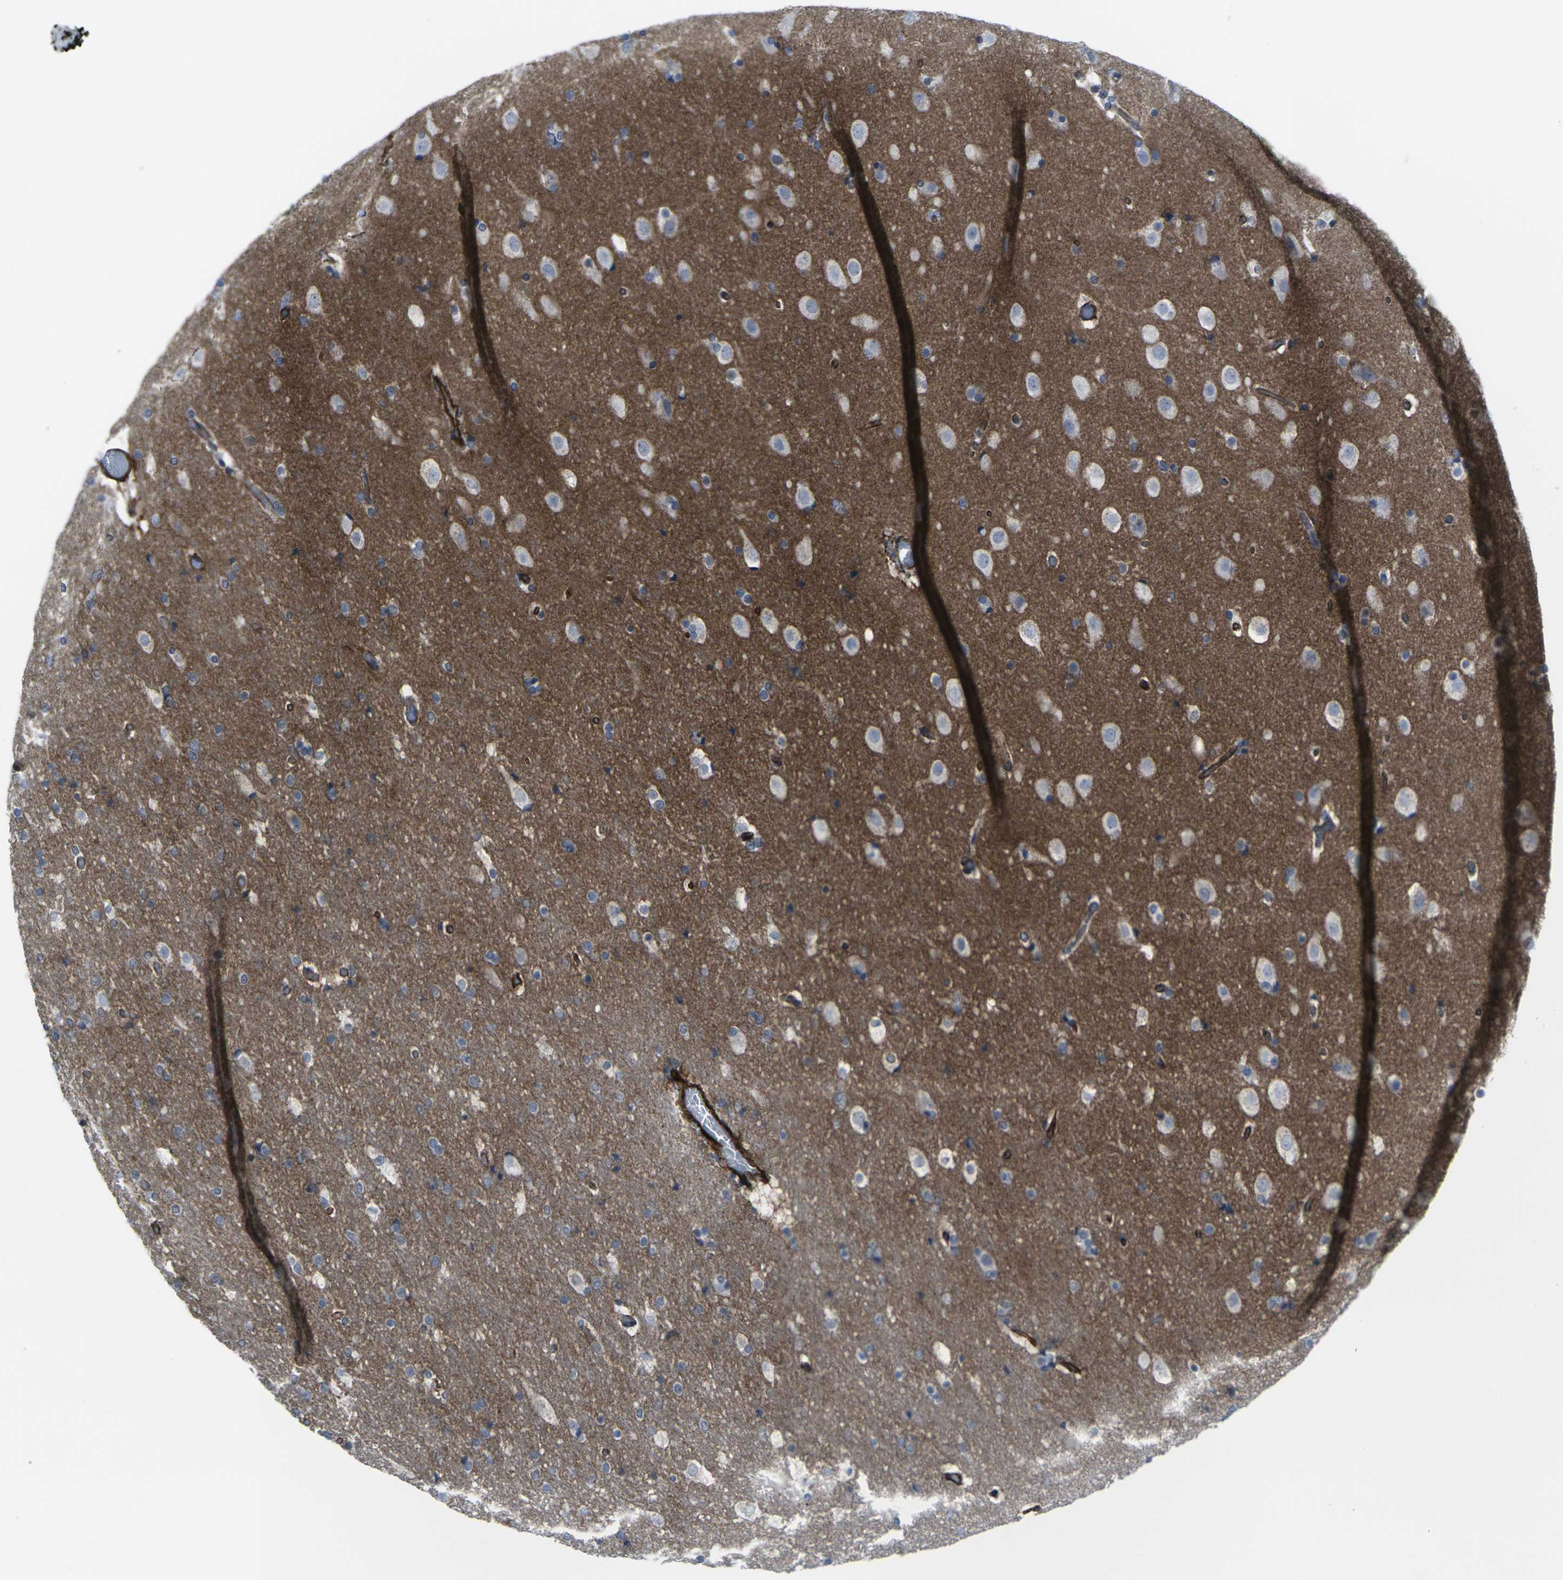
{"staining": {"intensity": "strong", "quantity": "<25%", "location": "cytoplasmic/membranous"}, "tissue": "cerebral cortex", "cell_type": "Endothelial cells", "image_type": "normal", "snomed": [{"axis": "morphology", "description": "Normal tissue, NOS"}, {"axis": "topography", "description": "Cerebral cortex"}], "caption": "The histopathology image displays immunohistochemical staining of unremarkable cerebral cortex. There is strong cytoplasmic/membranous expression is appreciated in about <25% of endothelial cells.", "gene": "CDH11", "patient": {"sex": "male", "age": 57}}